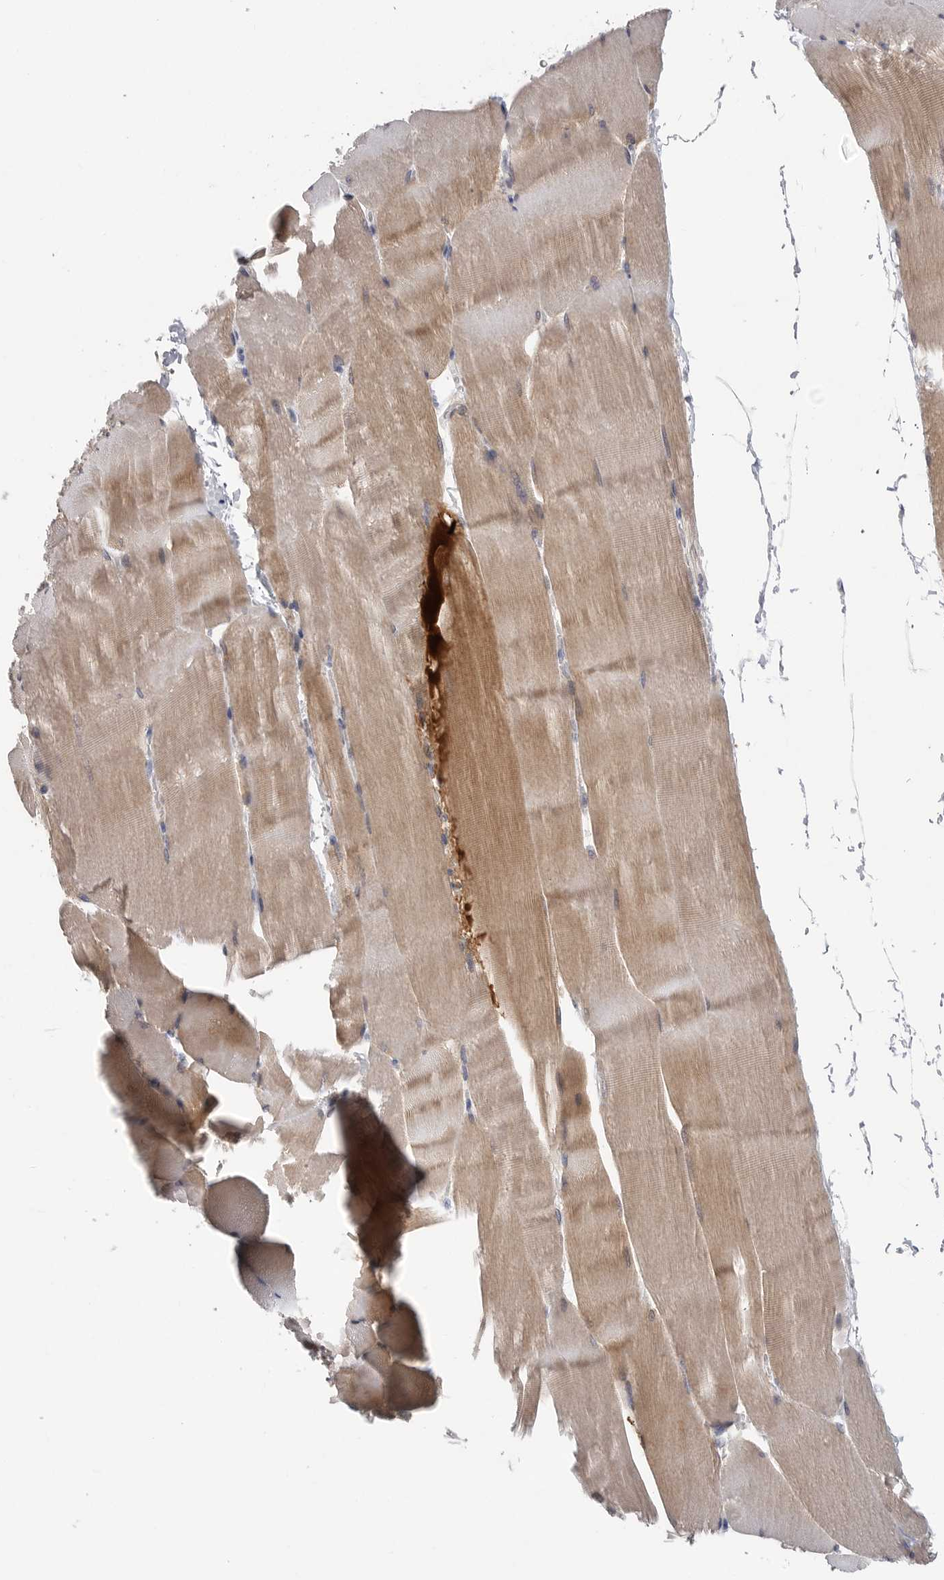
{"staining": {"intensity": "weak", "quantity": "25%-75%", "location": "cytoplasmic/membranous"}, "tissue": "skeletal muscle", "cell_type": "Myocytes", "image_type": "normal", "snomed": [{"axis": "morphology", "description": "Normal tissue, NOS"}, {"axis": "topography", "description": "Skeletal muscle"}], "caption": "About 25%-75% of myocytes in benign human skeletal muscle demonstrate weak cytoplasmic/membranous protein positivity as visualized by brown immunohistochemical staining.", "gene": "CAMK2B", "patient": {"sex": "male", "age": 62}}